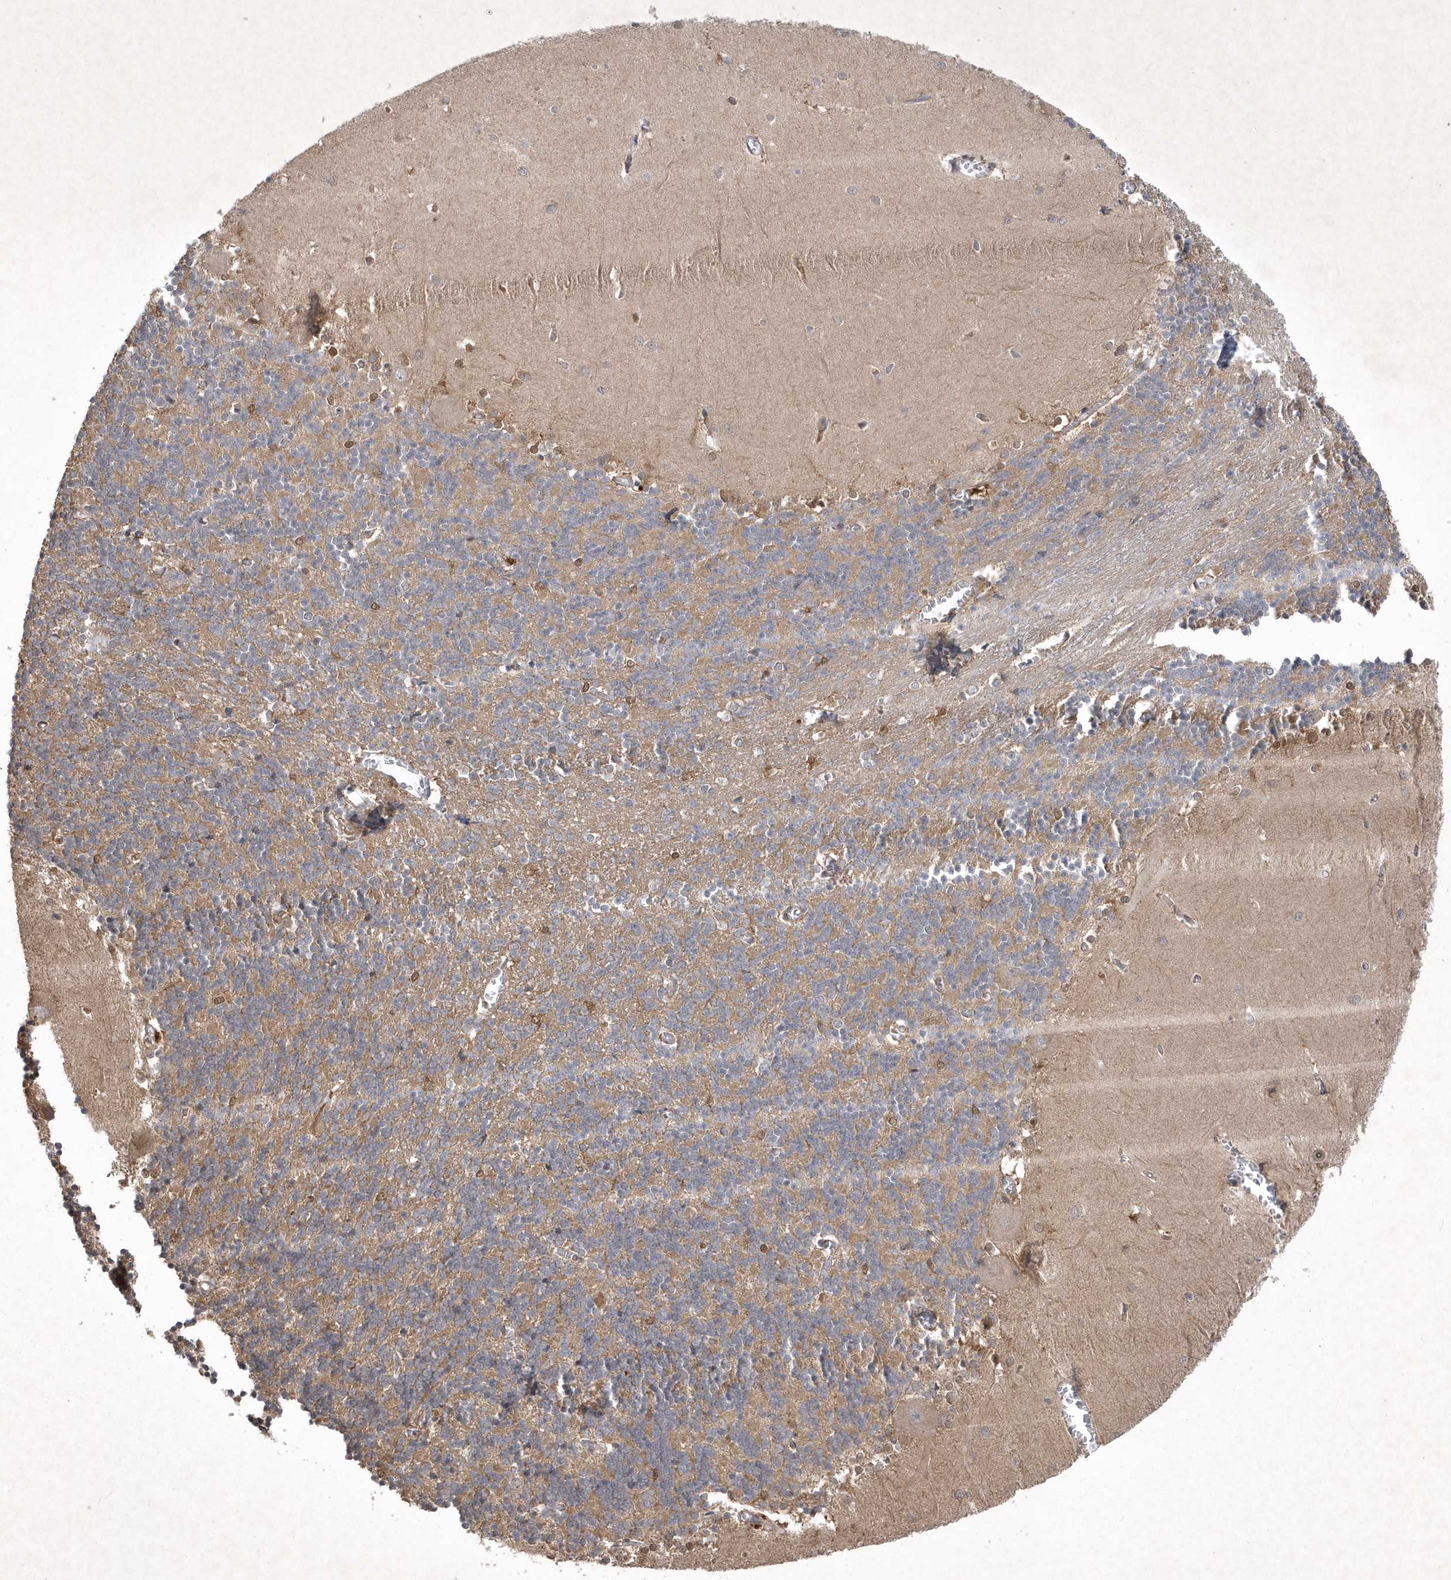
{"staining": {"intensity": "weak", "quantity": "25%-75%", "location": "cytoplasmic/membranous"}, "tissue": "cerebellum", "cell_type": "Cells in granular layer", "image_type": "normal", "snomed": [{"axis": "morphology", "description": "Normal tissue, NOS"}, {"axis": "topography", "description": "Cerebellum"}], "caption": "Cerebellum stained with IHC reveals weak cytoplasmic/membranous expression in about 25%-75% of cells in granular layer. (DAB (3,3'-diaminobenzidine) = brown stain, brightfield microscopy at high magnification).", "gene": "AKR7A2", "patient": {"sex": "male", "age": 37}}